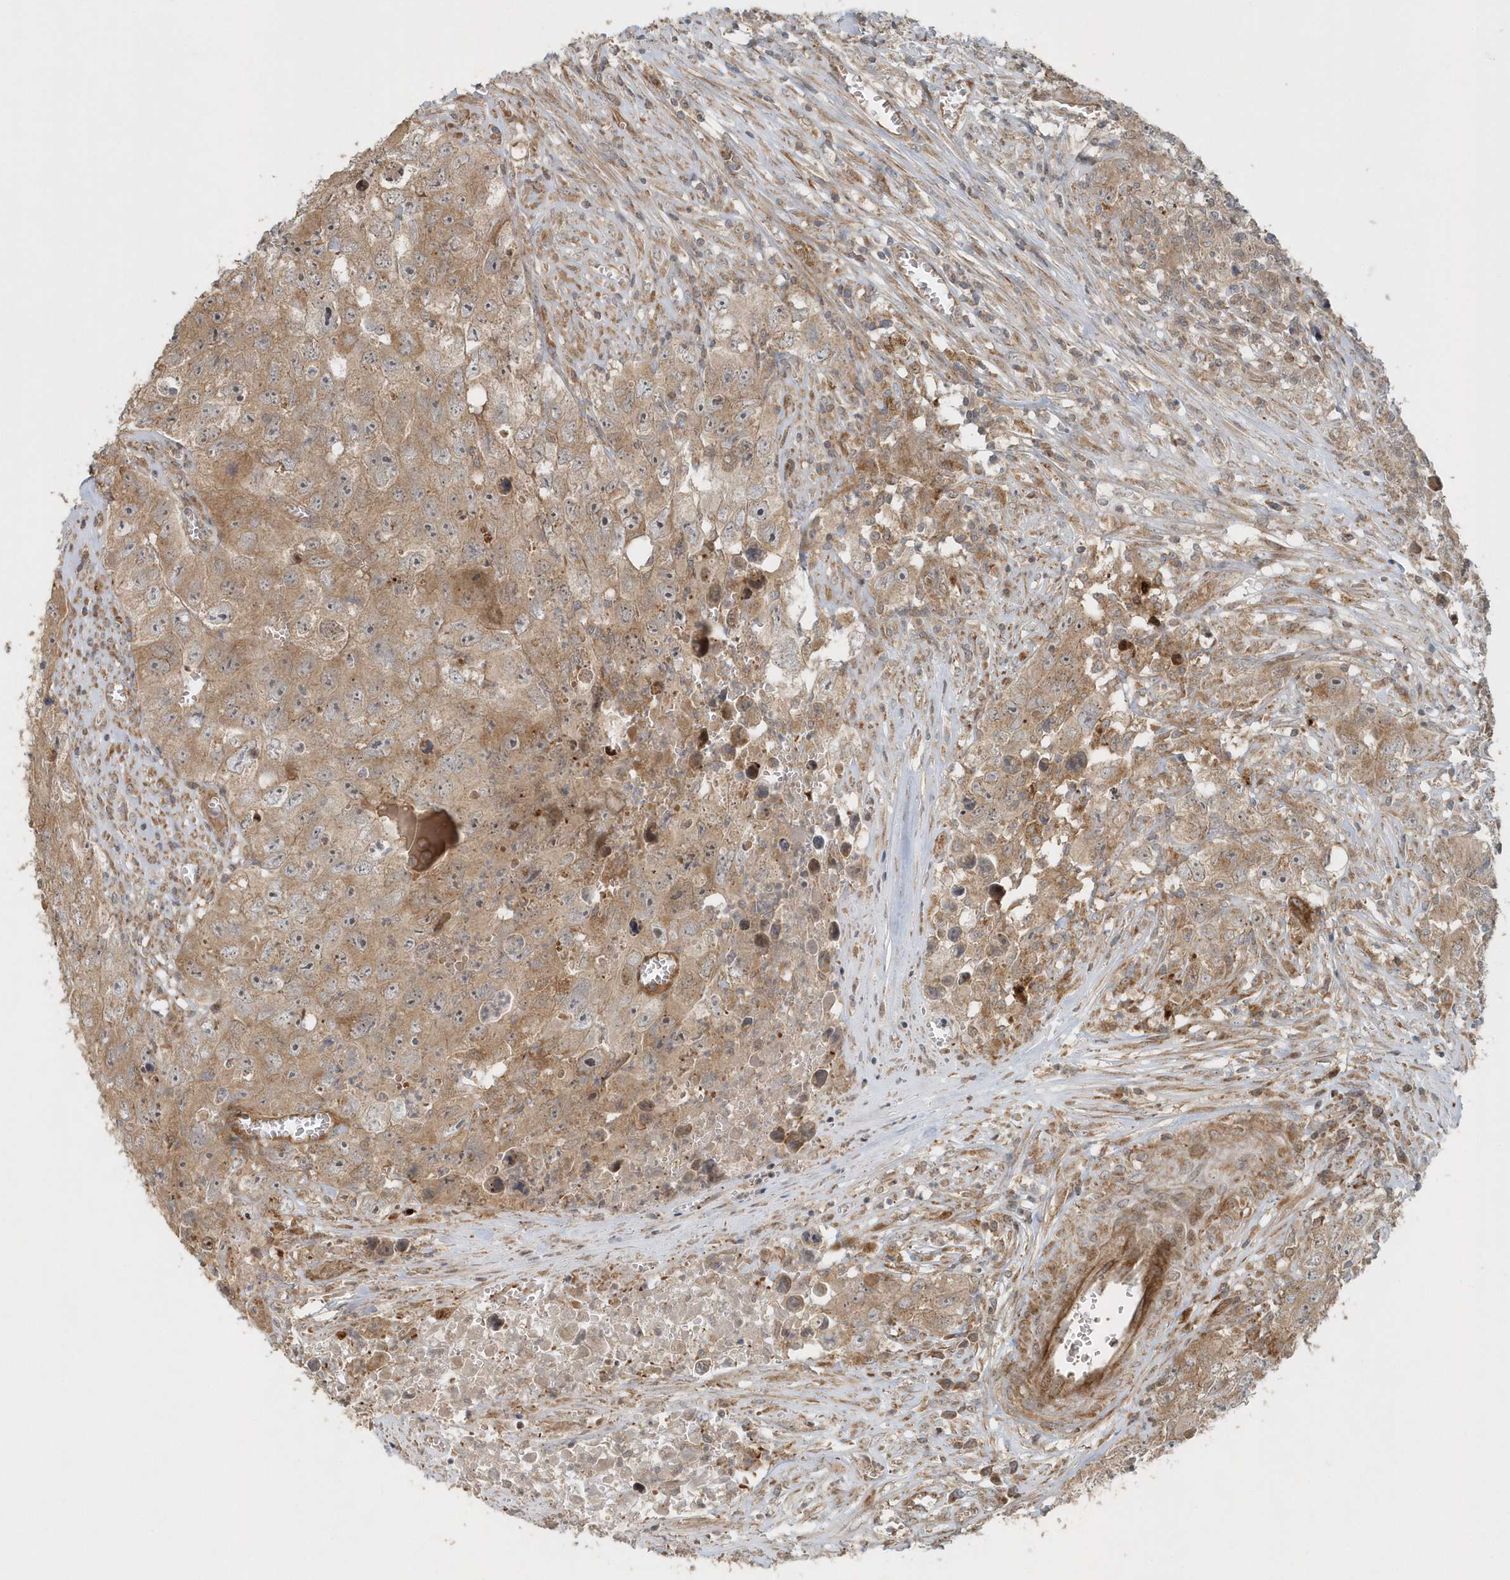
{"staining": {"intensity": "moderate", "quantity": ">75%", "location": "cytoplasmic/membranous"}, "tissue": "testis cancer", "cell_type": "Tumor cells", "image_type": "cancer", "snomed": [{"axis": "morphology", "description": "Seminoma, NOS"}, {"axis": "morphology", "description": "Carcinoma, Embryonal, NOS"}, {"axis": "topography", "description": "Testis"}], "caption": "Immunohistochemistry photomicrograph of neoplastic tissue: testis cancer stained using immunohistochemistry (IHC) displays medium levels of moderate protein expression localized specifically in the cytoplasmic/membranous of tumor cells, appearing as a cytoplasmic/membranous brown color.", "gene": "MMUT", "patient": {"sex": "male", "age": 43}}